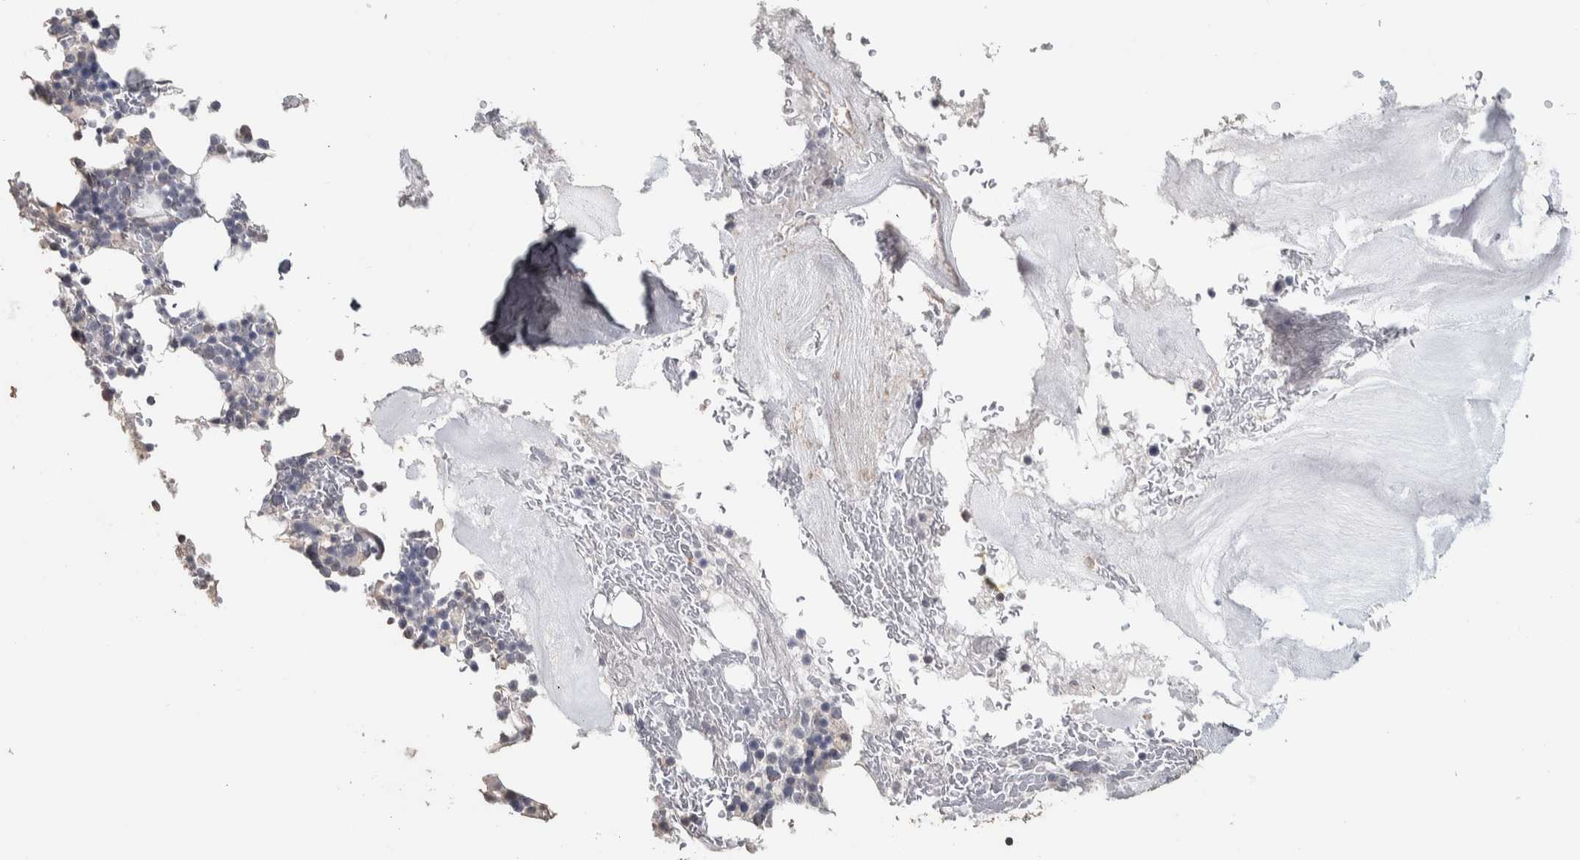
{"staining": {"intensity": "negative", "quantity": "none", "location": "none"}, "tissue": "bone marrow", "cell_type": "Hematopoietic cells", "image_type": "normal", "snomed": [{"axis": "morphology", "description": "Normal tissue, NOS"}, {"axis": "topography", "description": "Bone marrow"}], "caption": "Hematopoietic cells show no significant staining in benign bone marrow.", "gene": "NECAB1", "patient": {"sex": "female", "age": 81}}